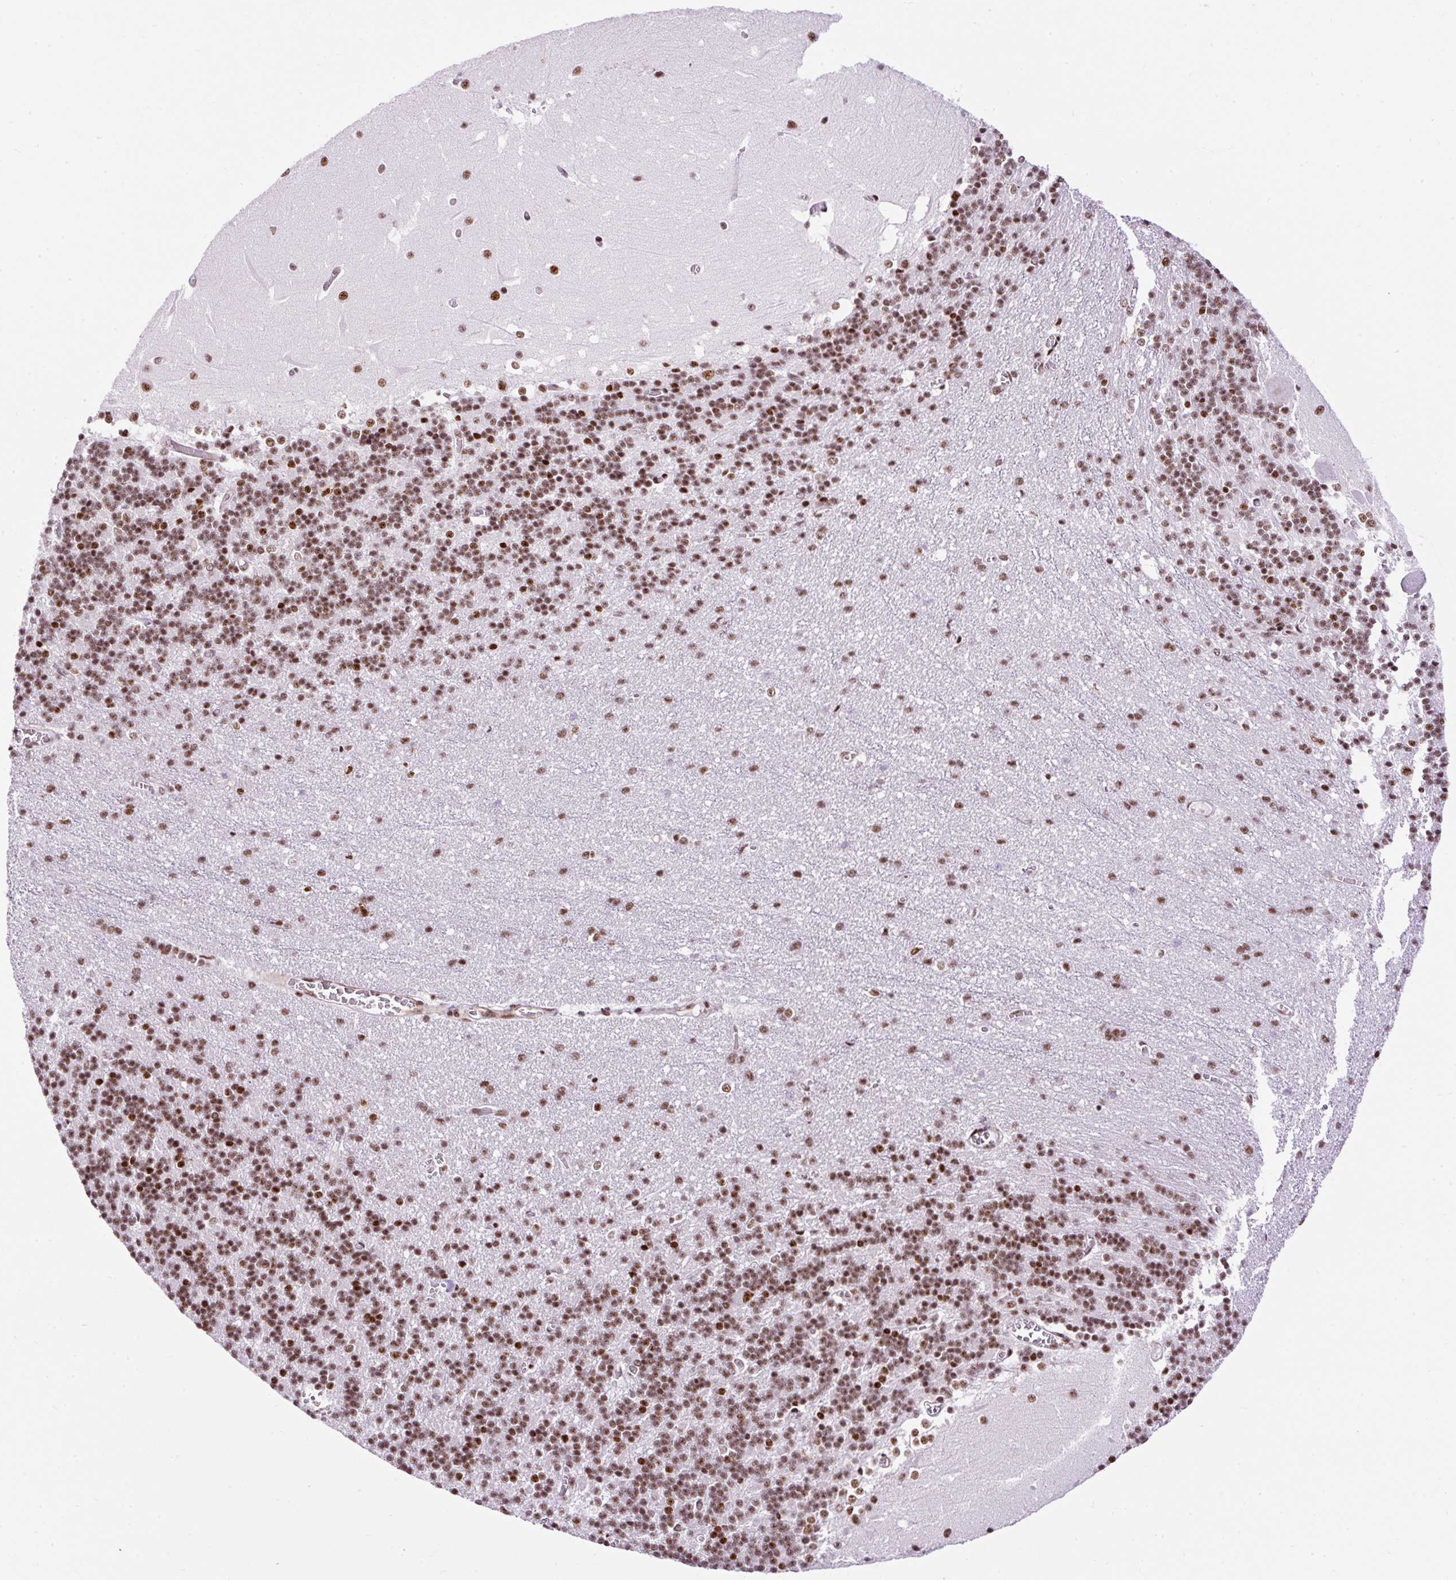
{"staining": {"intensity": "moderate", "quantity": ">75%", "location": "nuclear"}, "tissue": "cerebellum", "cell_type": "Cells in granular layer", "image_type": "normal", "snomed": [{"axis": "morphology", "description": "Normal tissue, NOS"}, {"axis": "topography", "description": "Cerebellum"}], "caption": "The histopathology image reveals a brown stain indicating the presence of a protein in the nuclear of cells in granular layer in cerebellum.", "gene": "FMC1", "patient": {"sex": "male", "age": 37}}